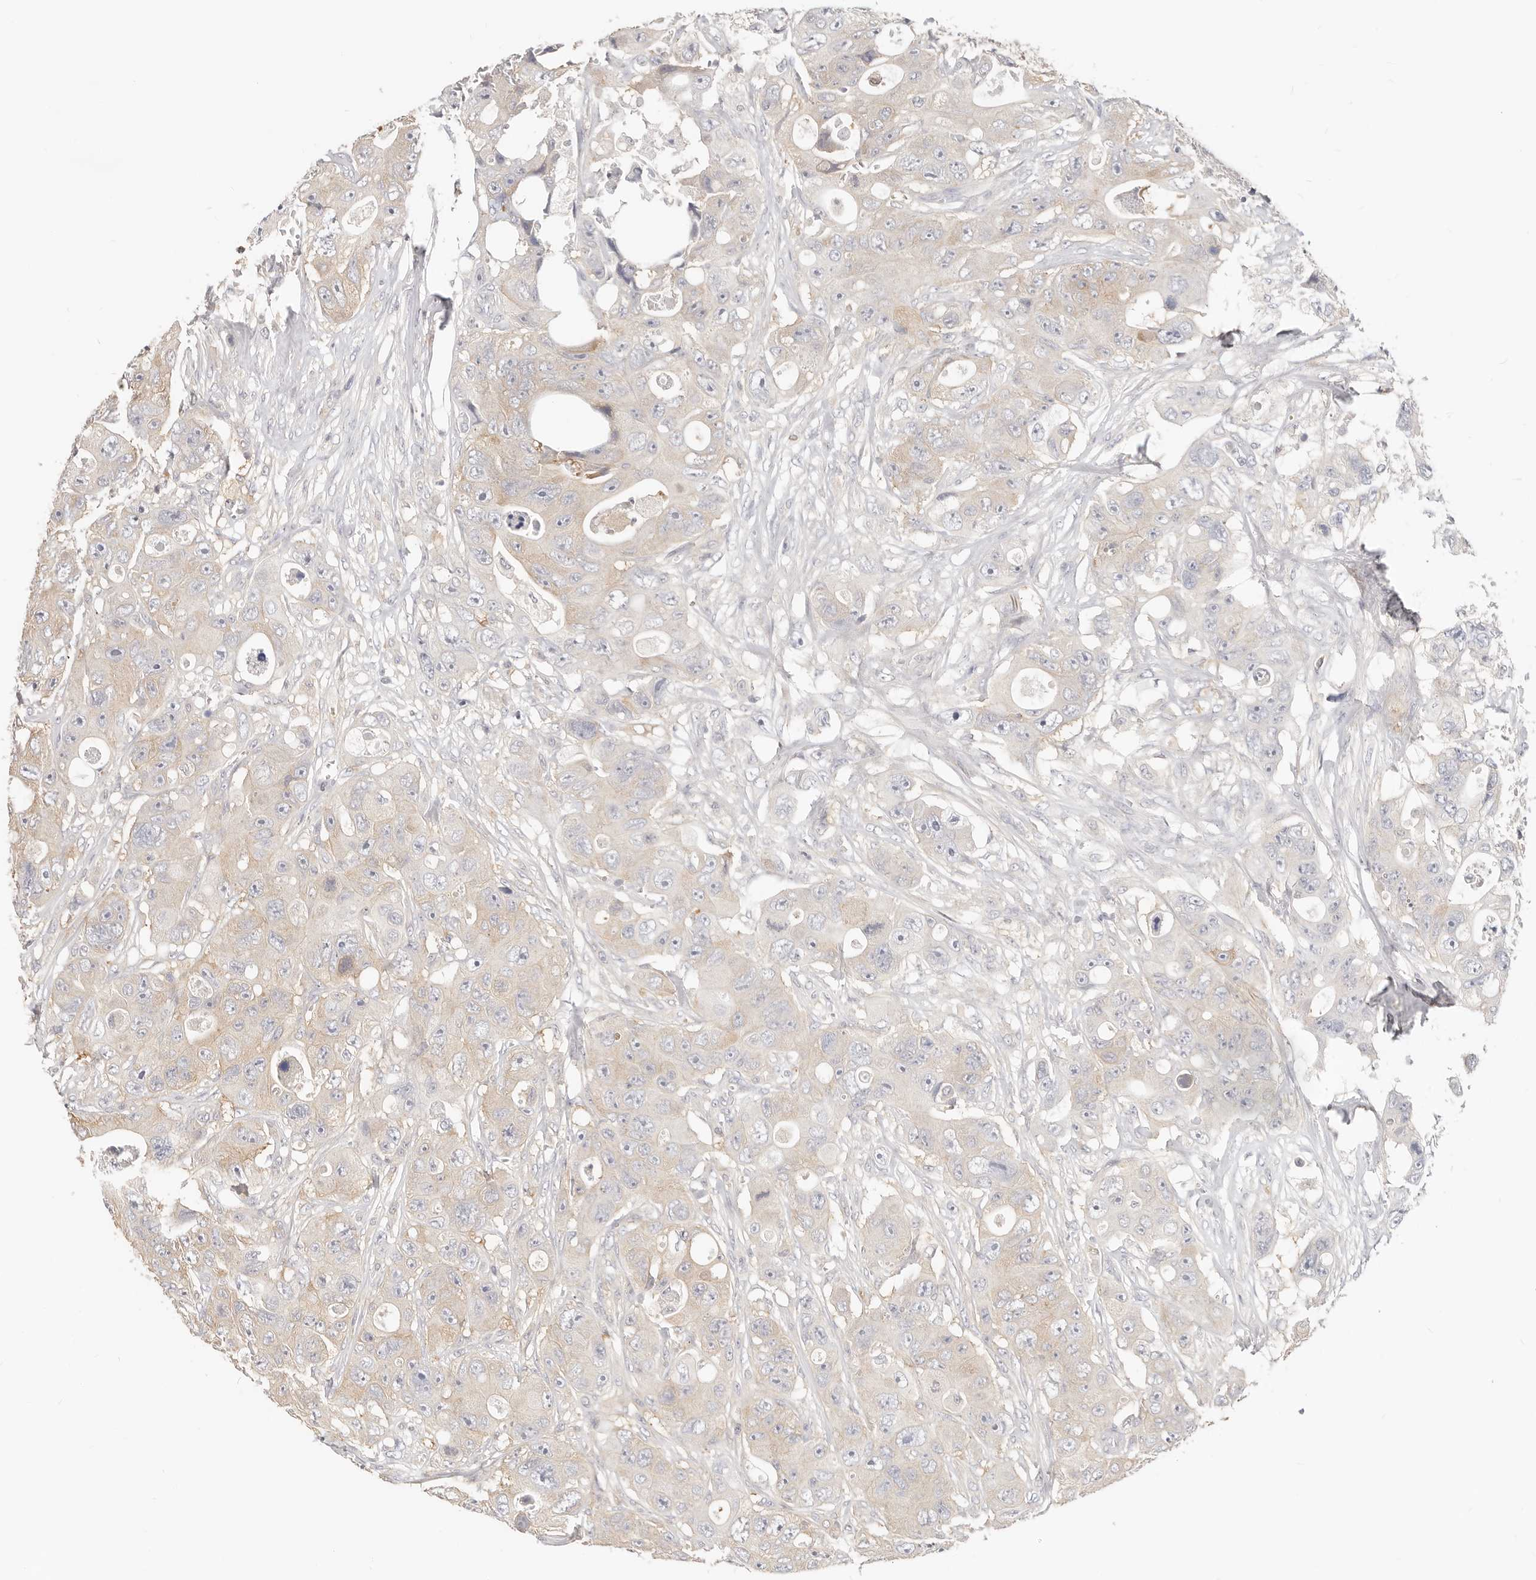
{"staining": {"intensity": "negative", "quantity": "none", "location": "none"}, "tissue": "colorectal cancer", "cell_type": "Tumor cells", "image_type": "cancer", "snomed": [{"axis": "morphology", "description": "Adenocarcinoma, NOS"}, {"axis": "topography", "description": "Colon"}], "caption": "Immunohistochemistry (IHC) image of neoplastic tissue: human adenocarcinoma (colorectal) stained with DAB displays no significant protein expression in tumor cells.", "gene": "DTNBP1", "patient": {"sex": "female", "age": 46}}